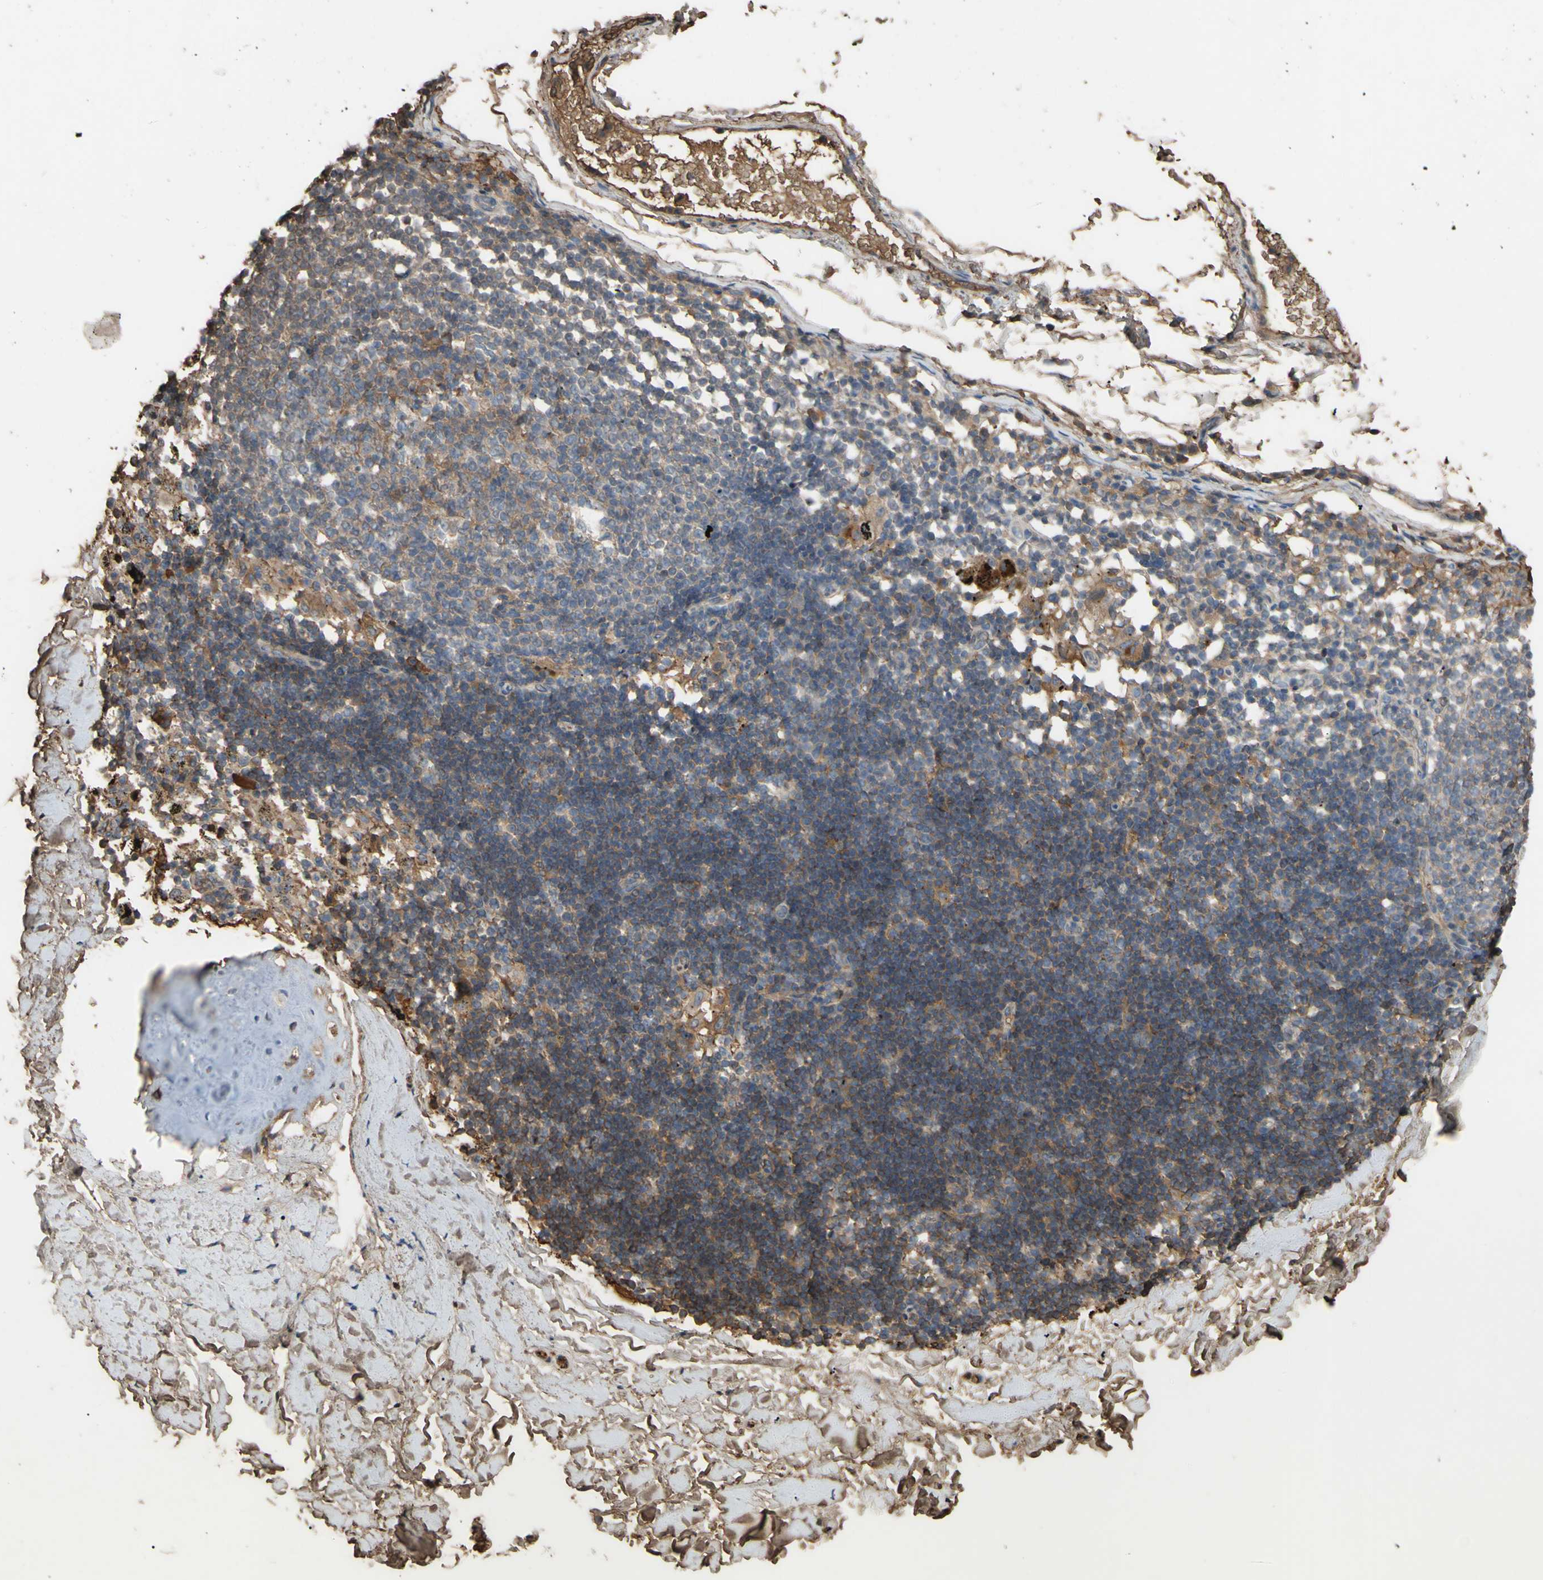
{"staining": {"intensity": "strong", "quantity": ">75%", "location": "cytoplasmic/membranous"}, "tissue": "adipose tissue", "cell_type": "Adipocytes", "image_type": "normal", "snomed": [{"axis": "morphology", "description": "Normal tissue, NOS"}, {"axis": "topography", "description": "Cartilage tissue"}, {"axis": "topography", "description": "Bronchus"}], "caption": "IHC staining of normal adipose tissue, which demonstrates high levels of strong cytoplasmic/membranous positivity in approximately >75% of adipocytes indicating strong cytoplasmic/membranous protein positivity. The staining was performed using DAB (brown) for protein detection and nuclei were counterstained in hematoxylin (blue).", "gene": "PTGDS", "patient": {"sex": "female", "age": 73}}